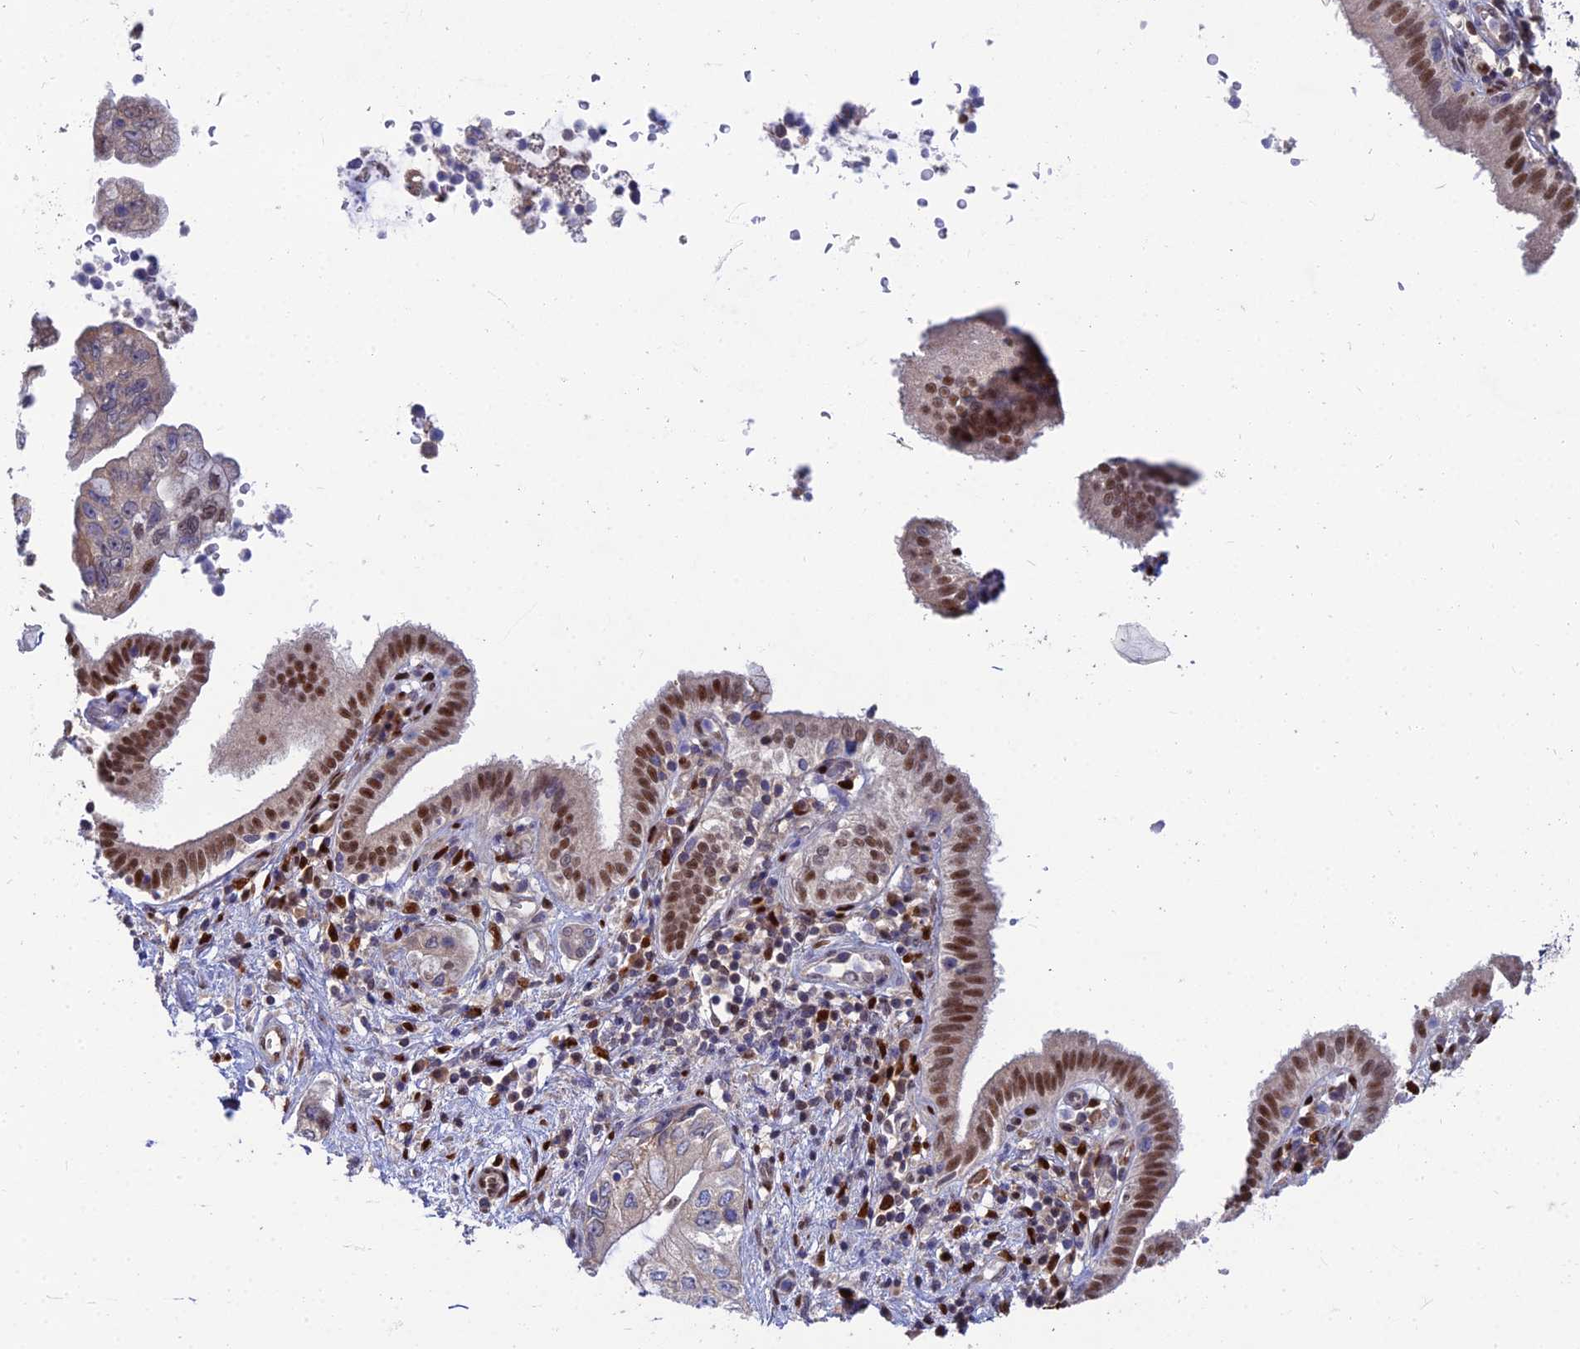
{"staining": {"intensity": "moderate", "quantity": ">75%", "location": "nuclear"}, "tissue": "pancreatic cancer", "cell_type": "Tumor cells", "image_type": "cancer", "snomed": [{"axis": "morphology", "description": "Adenocarcinoma, NOS"}, {"axis": "topography", "description": "Pancreas"}], "caption": "Adenocarcinoma (pancreatic) stained with a brown dye demonstrates moderate nuclear positive staining in approximately >75% of tumor cells.", "gene": "DNPEP", "patient": {"sex": "female", "age": 73}}